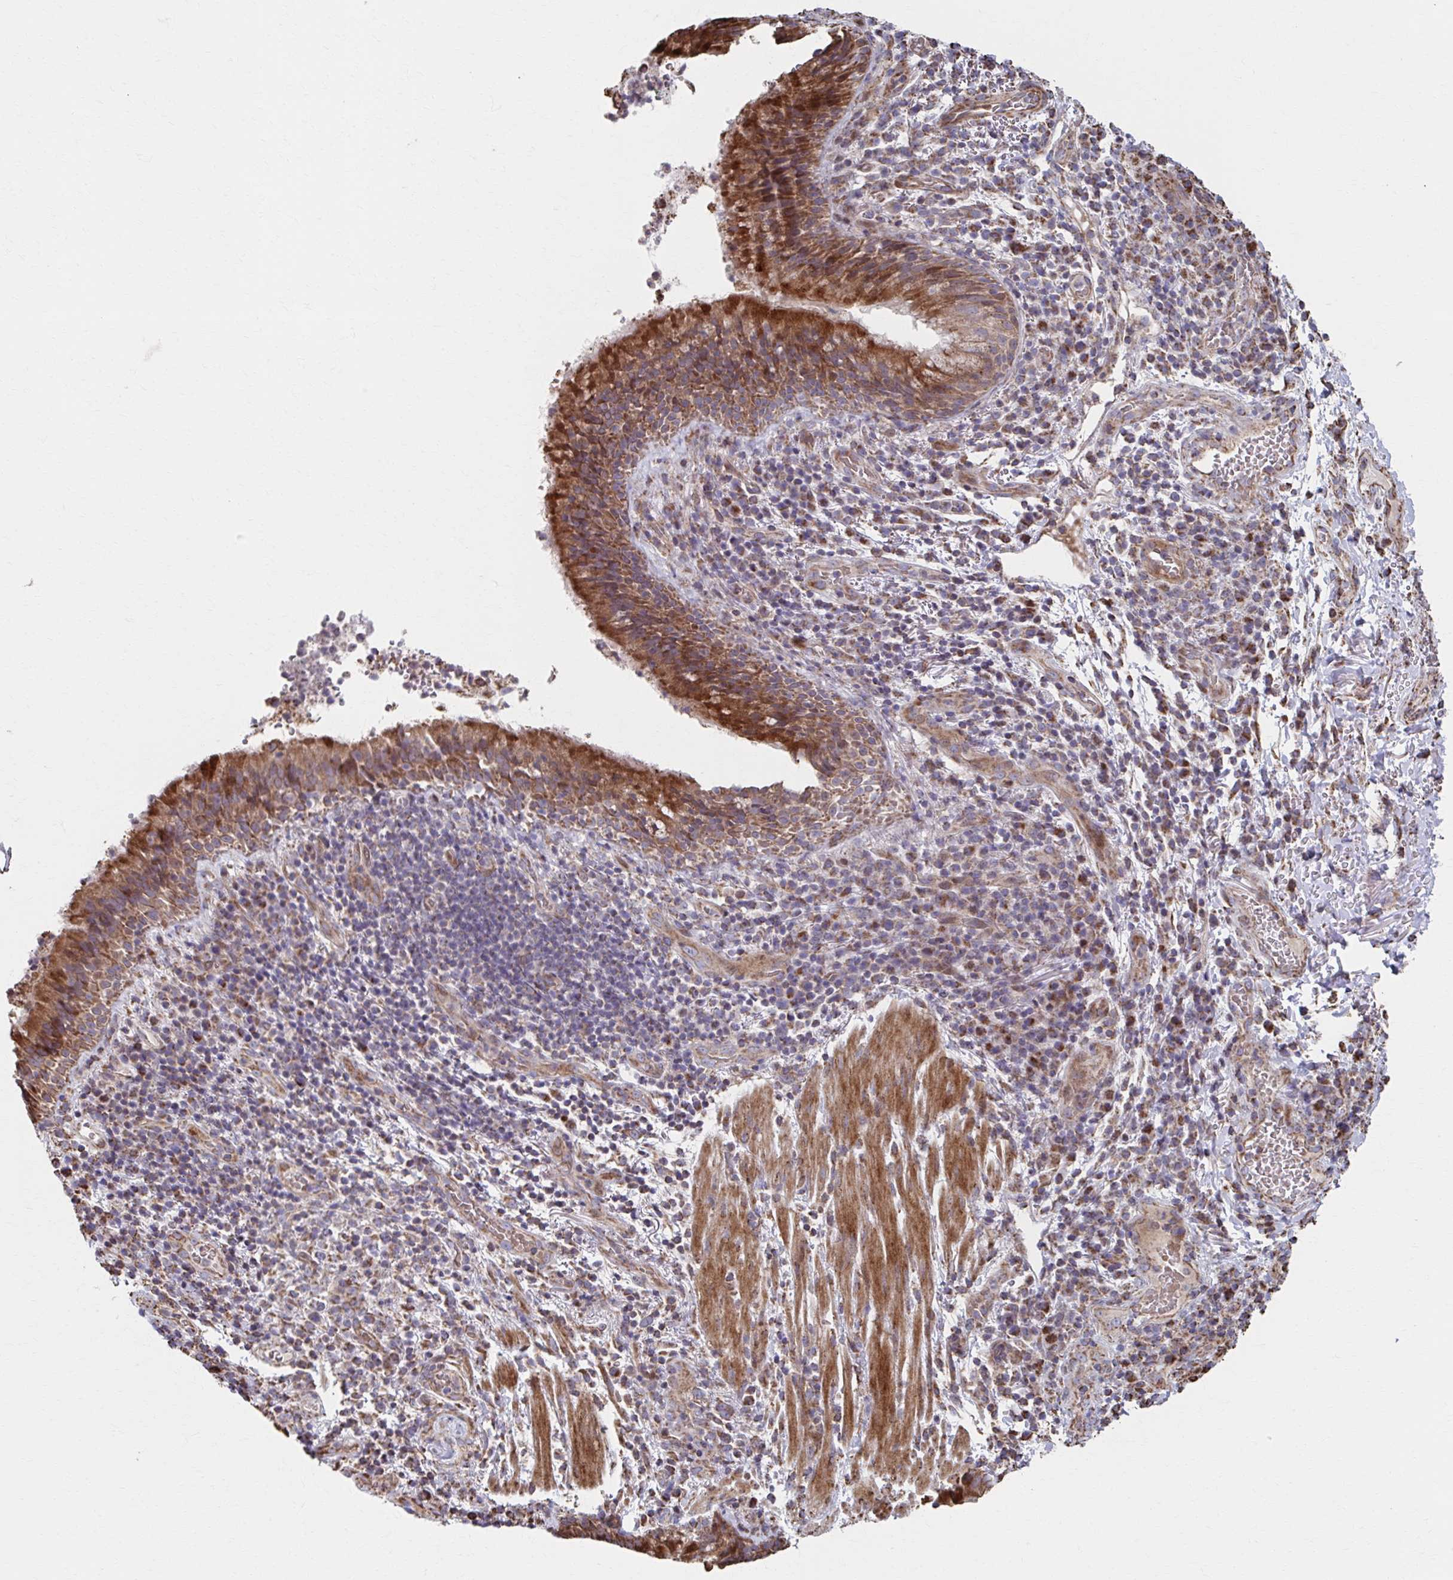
{"staining": {"intensity": "strong", "quantity": ">75%", "location": "cytoplasmic/membranous"}, "tissue": "bronchus", "cell_type": "Respiratory epithelial cells", "image_type": "normal", "snomed": [{"axis": "morphology", "description": "Normal tissue, NOS"}, {"axis": "topography", "description": "Lymph node"}, {"axis": "topography", "description": "Bronchus"}], "caption": "A histopathology image of human bronchus stained for a protein shows strong cytoplasmic/membranous brown staining in respiratory epithelial cells.", "gene": "SAT1", "patient": {"sex": "male", "age": 56}}